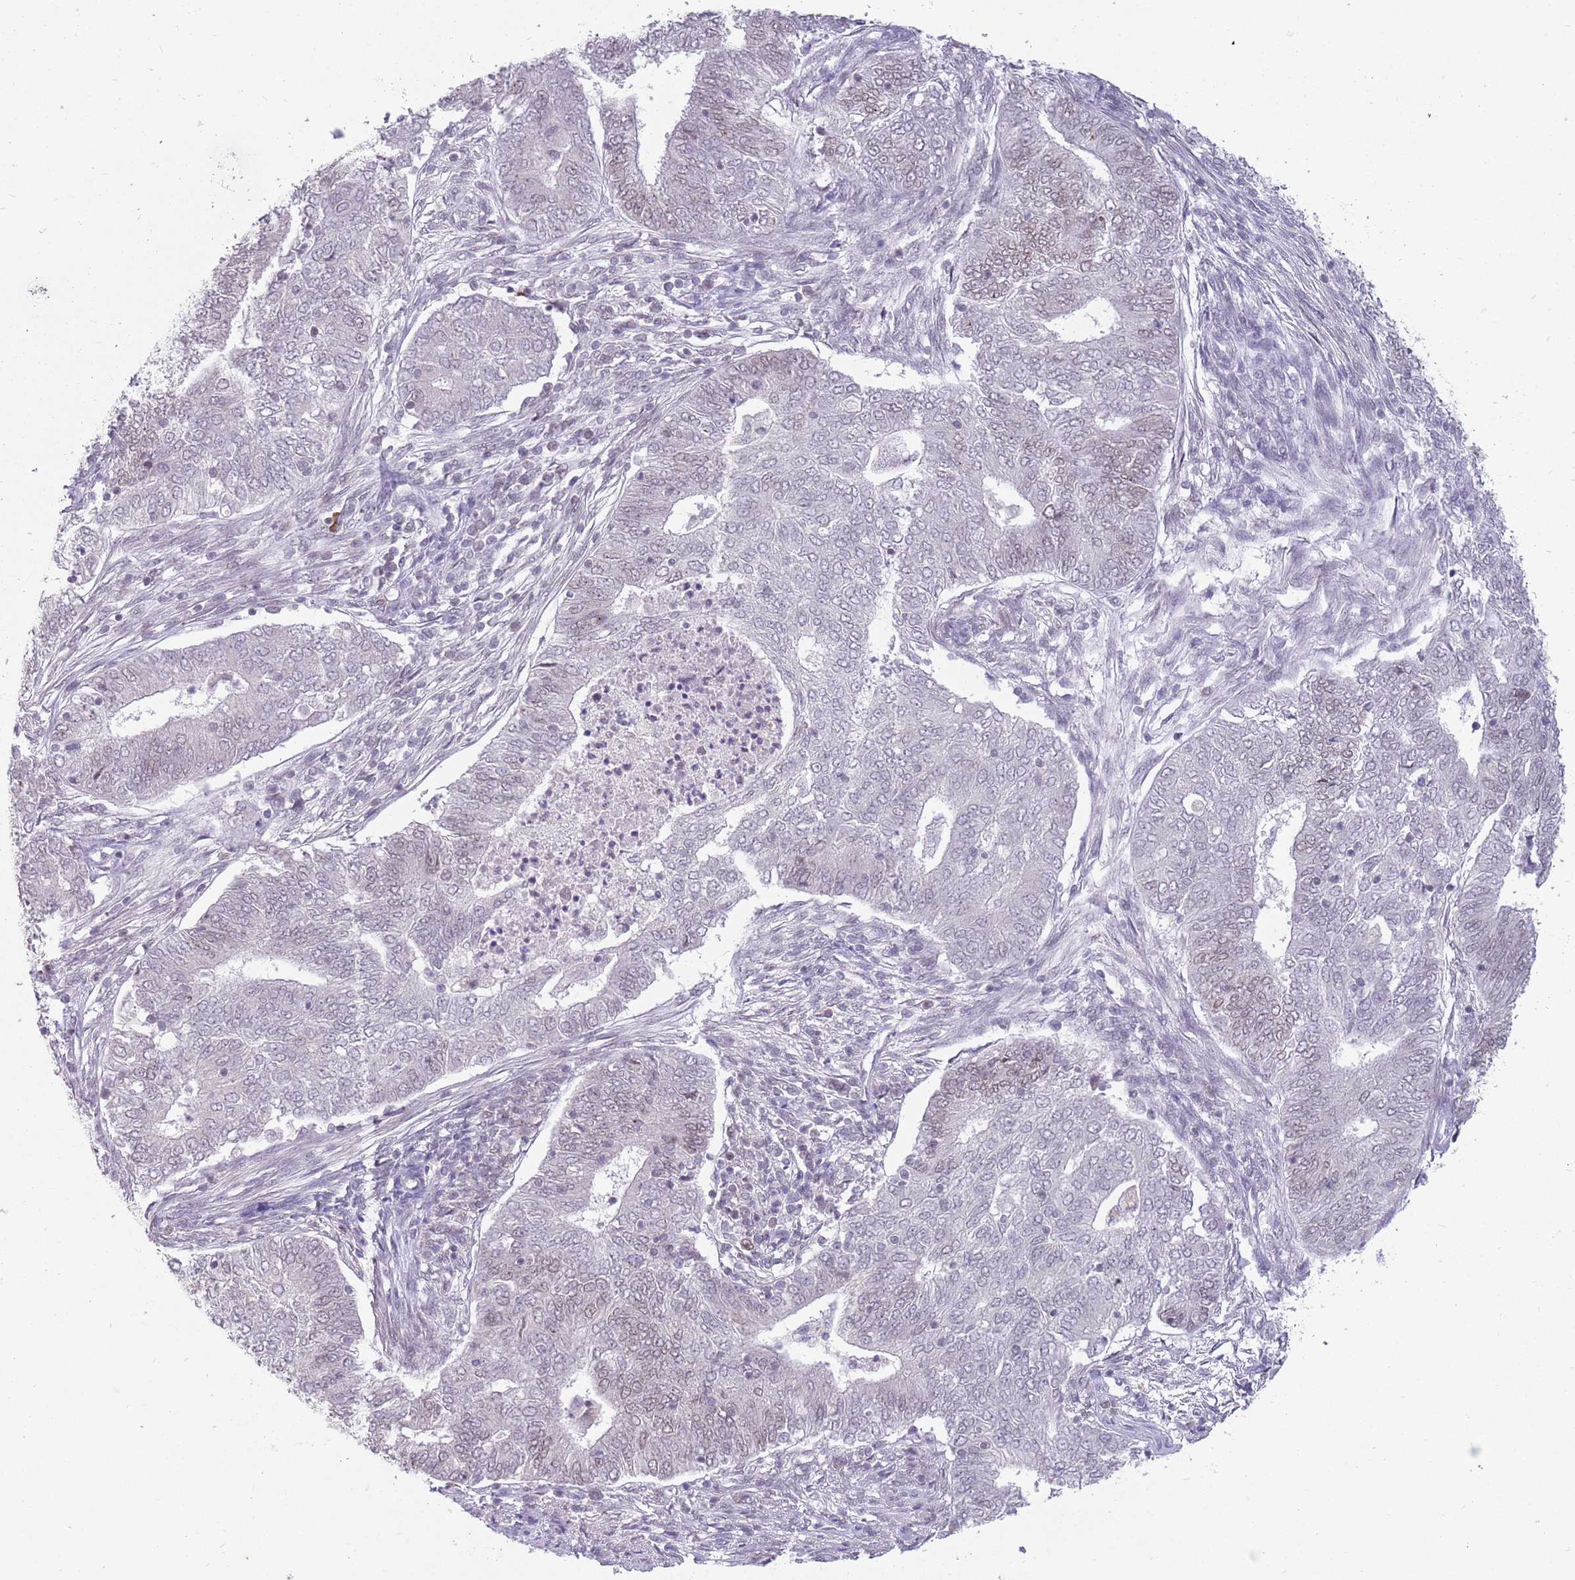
{"staining": {"intensity": "weak", "quantity": "<25%", "location": "nuclear"}, "tissue": "endometrial cancer", "cell_type": "Tumor cells", "image_type": "cancer", "snomed": [{"axis": "morphology", "description": "Adenocarcinoma, NOS"}, {"axis": "topography", "description": "Endometrium"}], "caption": "This is an IHC photomicrograph of endometrial adenocarcinoma. There is no staining in tumor cells.", "gene": "ZNF574", "patient": {"sex": "female", "age": 62}}